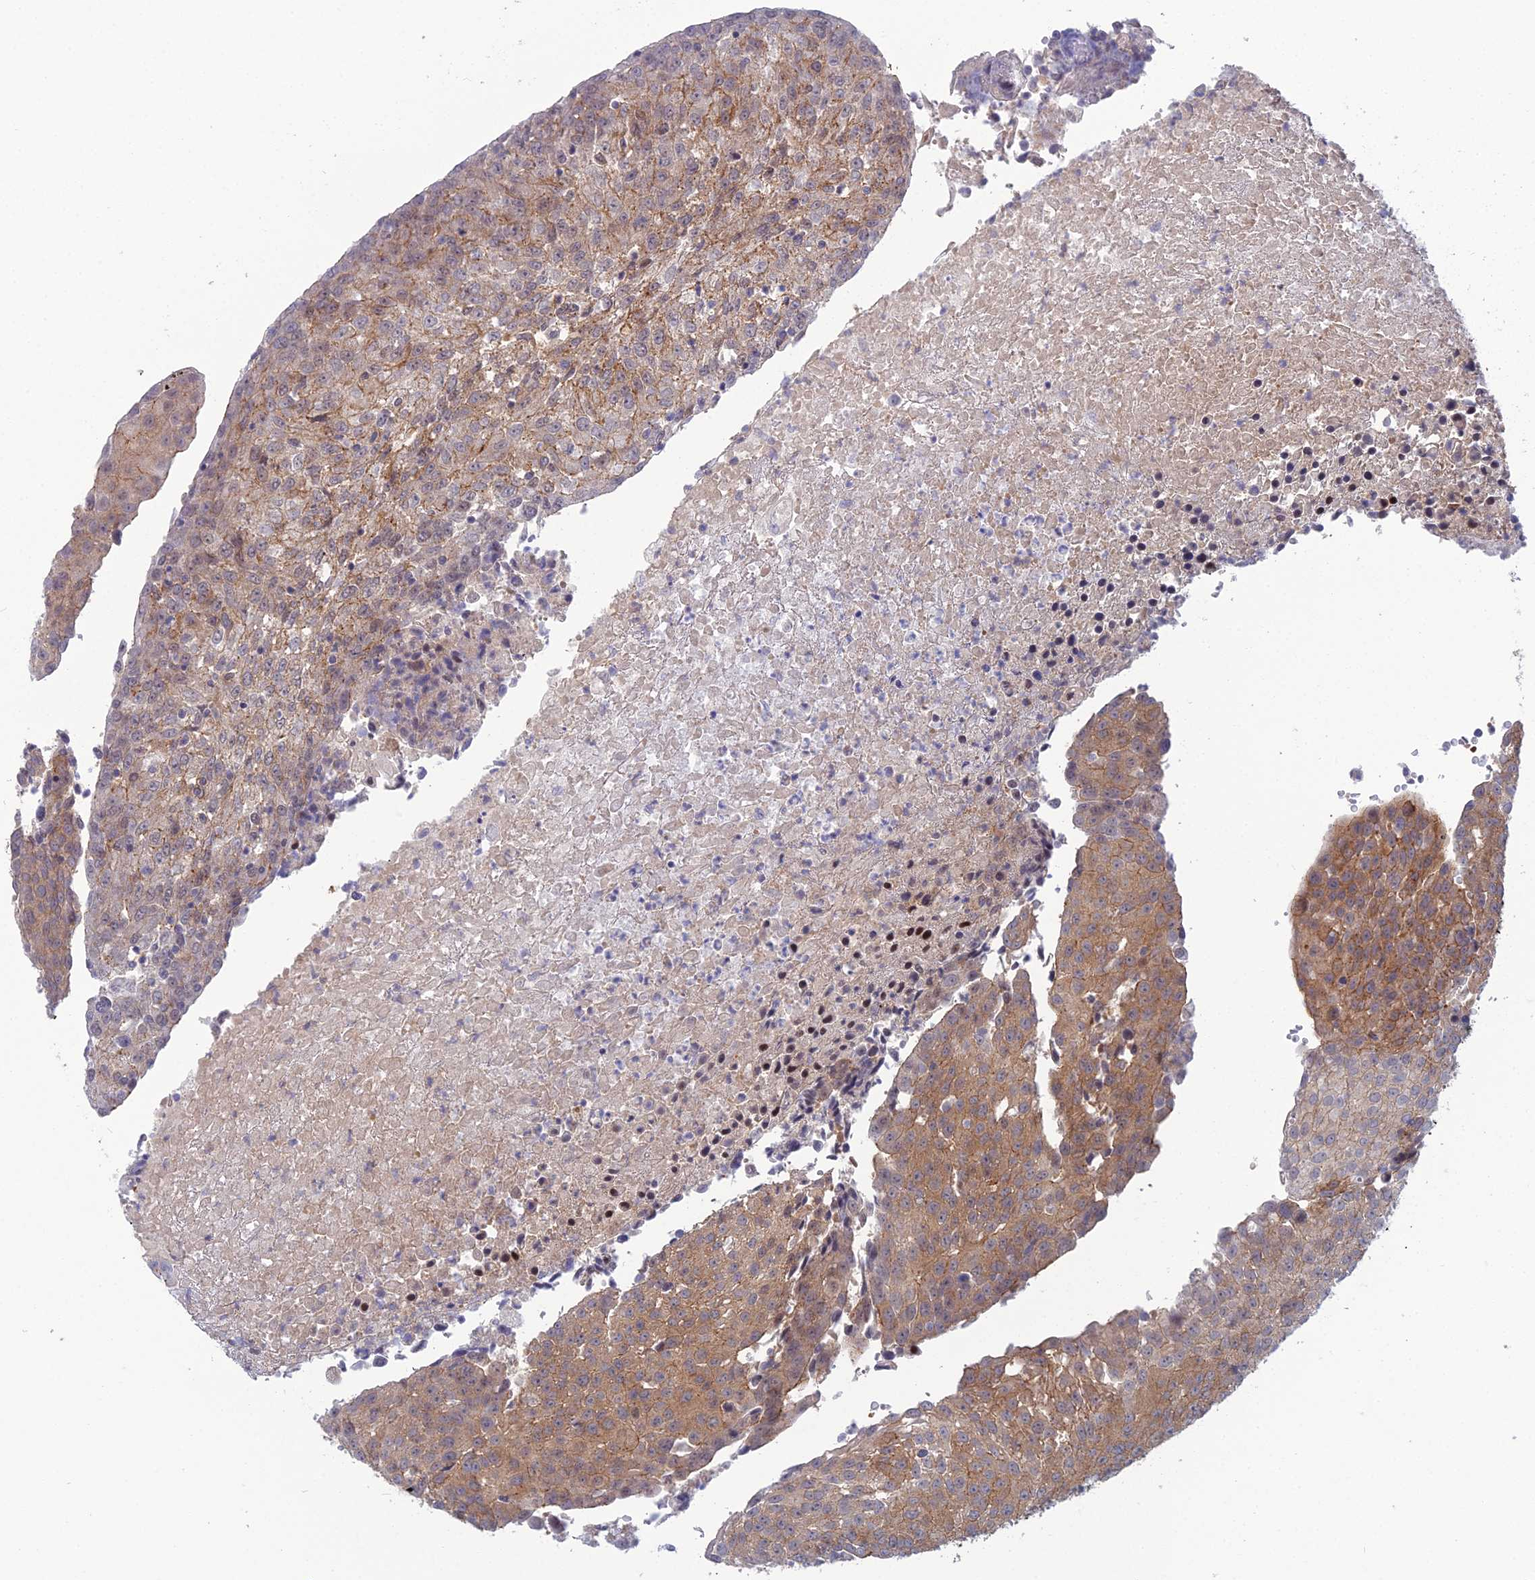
{"staining": {"intensity": "moderate", "quantity": ">75%", "location": "cytoplasmic/membranous"}, "tissue": "urothelial cancer", "cell_type": "Tumor cells", "image_type": "cancer", "snomed": [{"axis": "morphology", "description": "Urothelial carcinoma, High grade"}, {"axis": "topography", "description": "Urinary bladder"}], "caption": "The image displays a brown stain indicating the presence of a protein in the cytoplasmic/membranous of tumor cells in urothelial carcinoma (high-grade).", "gene": "ABHD1", "patient": {"sex": "female", "age": 85}}